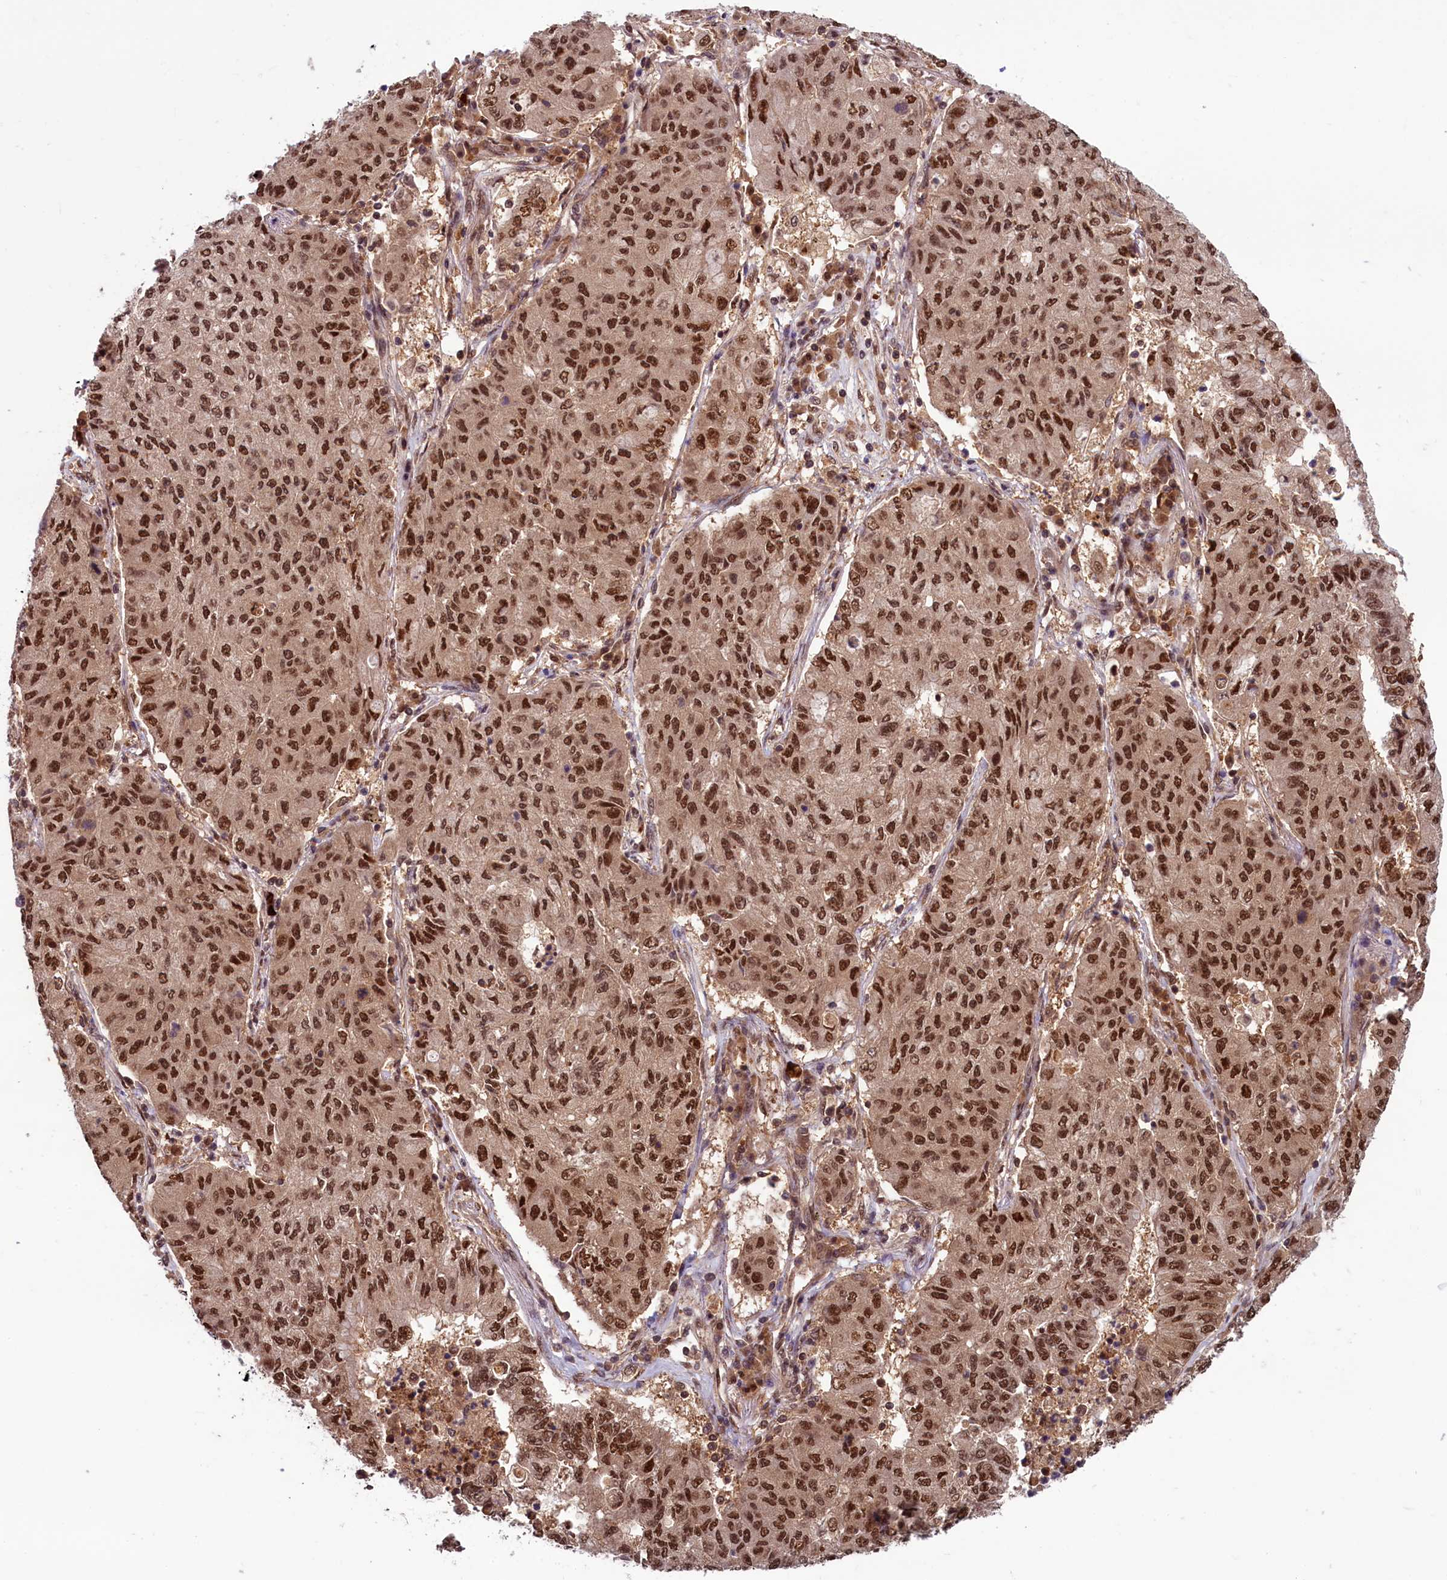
{"staining": {"intensity": "moderate", "quantity": ">75%", "location": "cytoplasmic/membranous,nuclear"}, "tissue": "lung cancer", "cell_type": "Tumor cells", "image_type": "cancer", "snomed": [{"axis": "morphology", "description": "Squamous cell carcinoma, NOS"}, {"axis": "topography", "description": "Lung"}], "caption": "Protein staining of lung cancer (squamous cell carcinoma) tissue exhibits moderate cytoplasmic/membranous and nuclear positivity in approximately >75% of tumor cells.", "gene": "SLC7A6OS", "patient": {"sex": "male", "age": 74}}